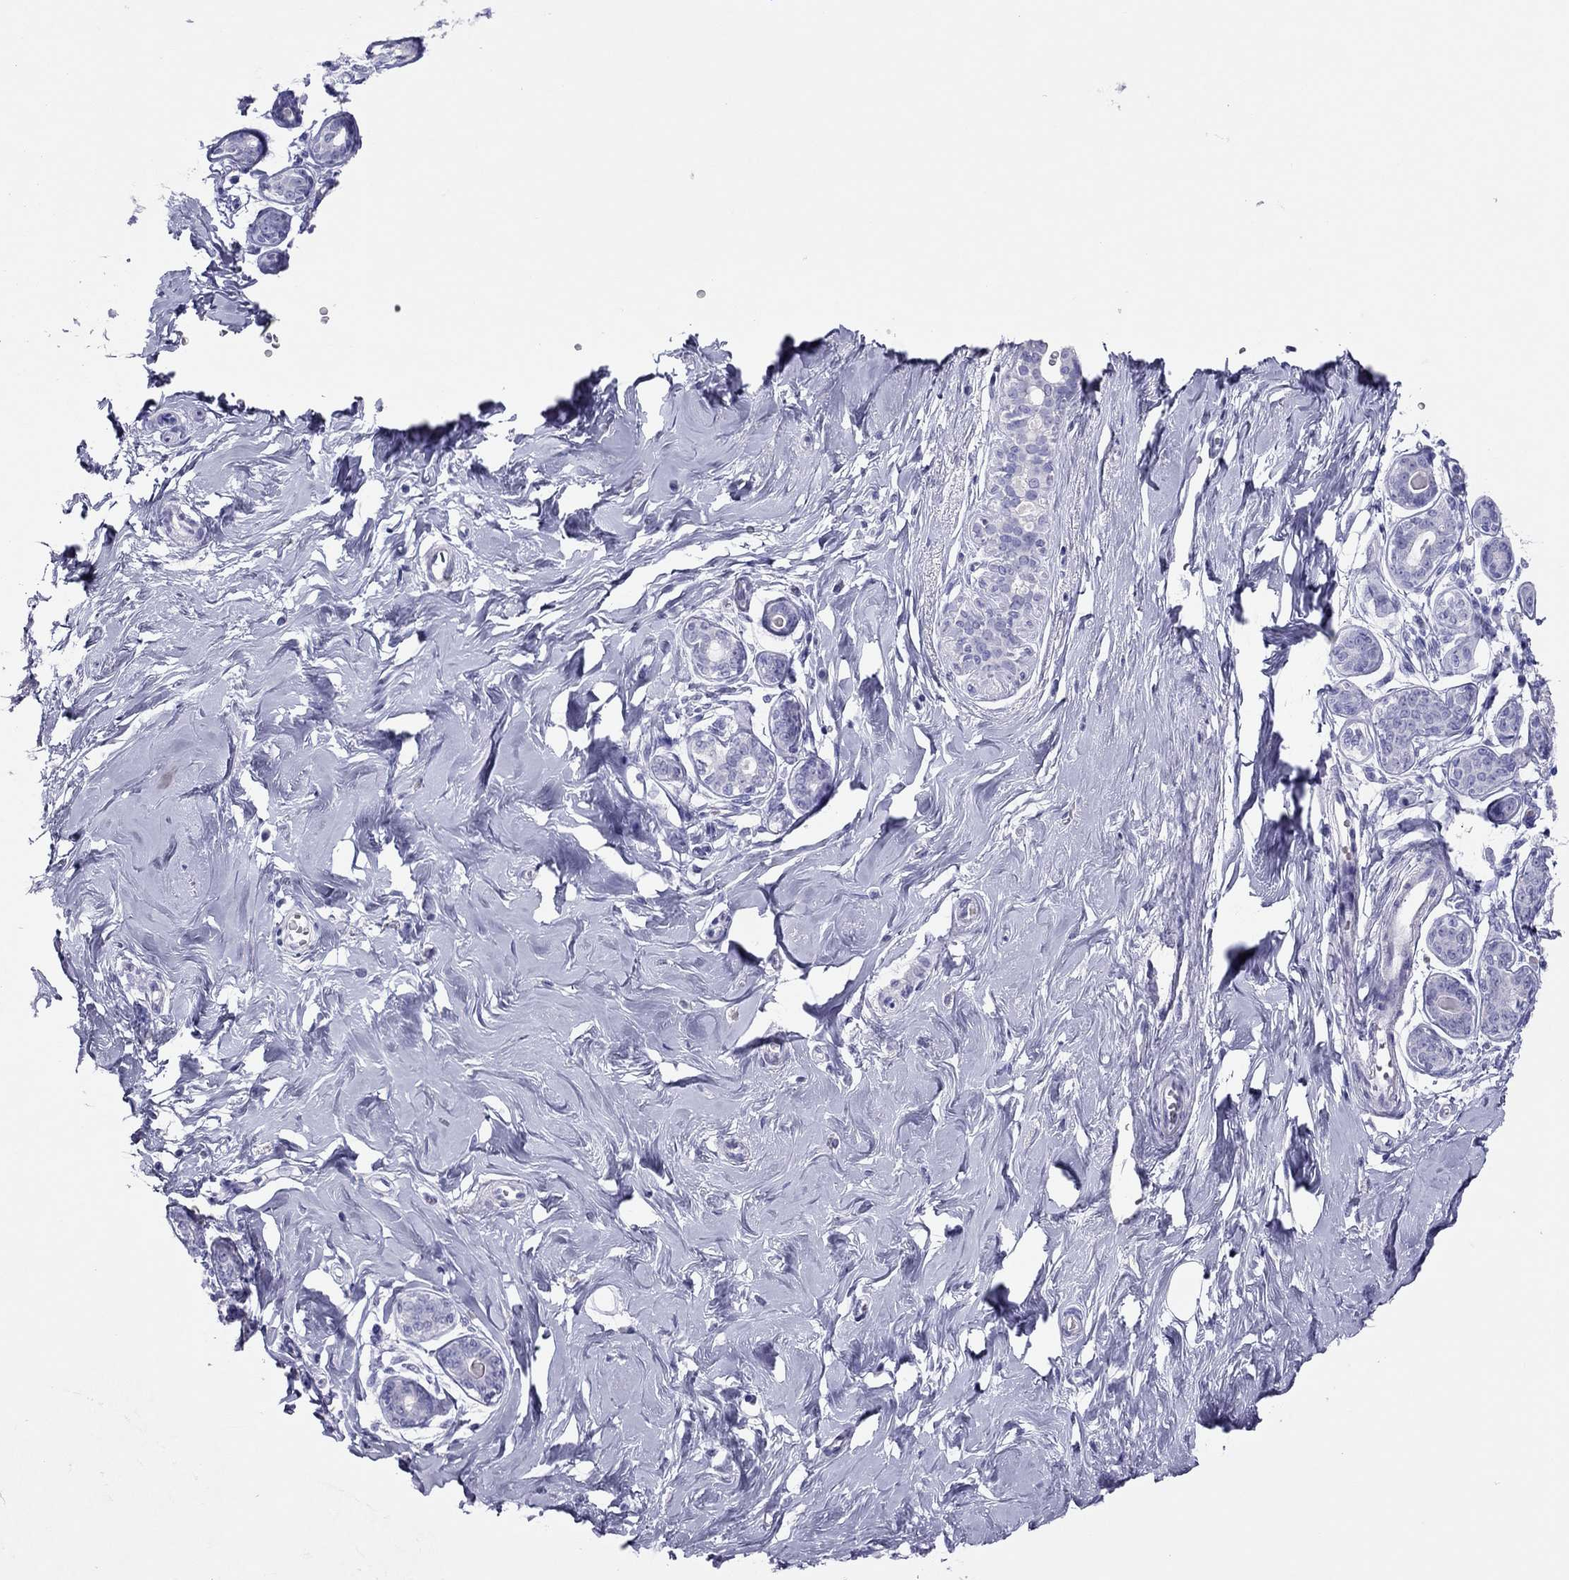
{"staining": {"intensity": "negative", "quantity": "none", "location": "none"}, "tissue": "breast", "cell_type": "Adipocytes", "image_type": "normal", "snomed": [{"axis": "morphology", "description": "Normal tissue, NOS"}, {"axis": "topography", "description": "Skin"}, {"axis": "topography", "description": "Breast"}], "caption": "This is an IHC photomicrograph of benign human breast. There is no staining in adipocytes.", "gene": "TSHB", "patient": {"sex": "female", "age": 43}}